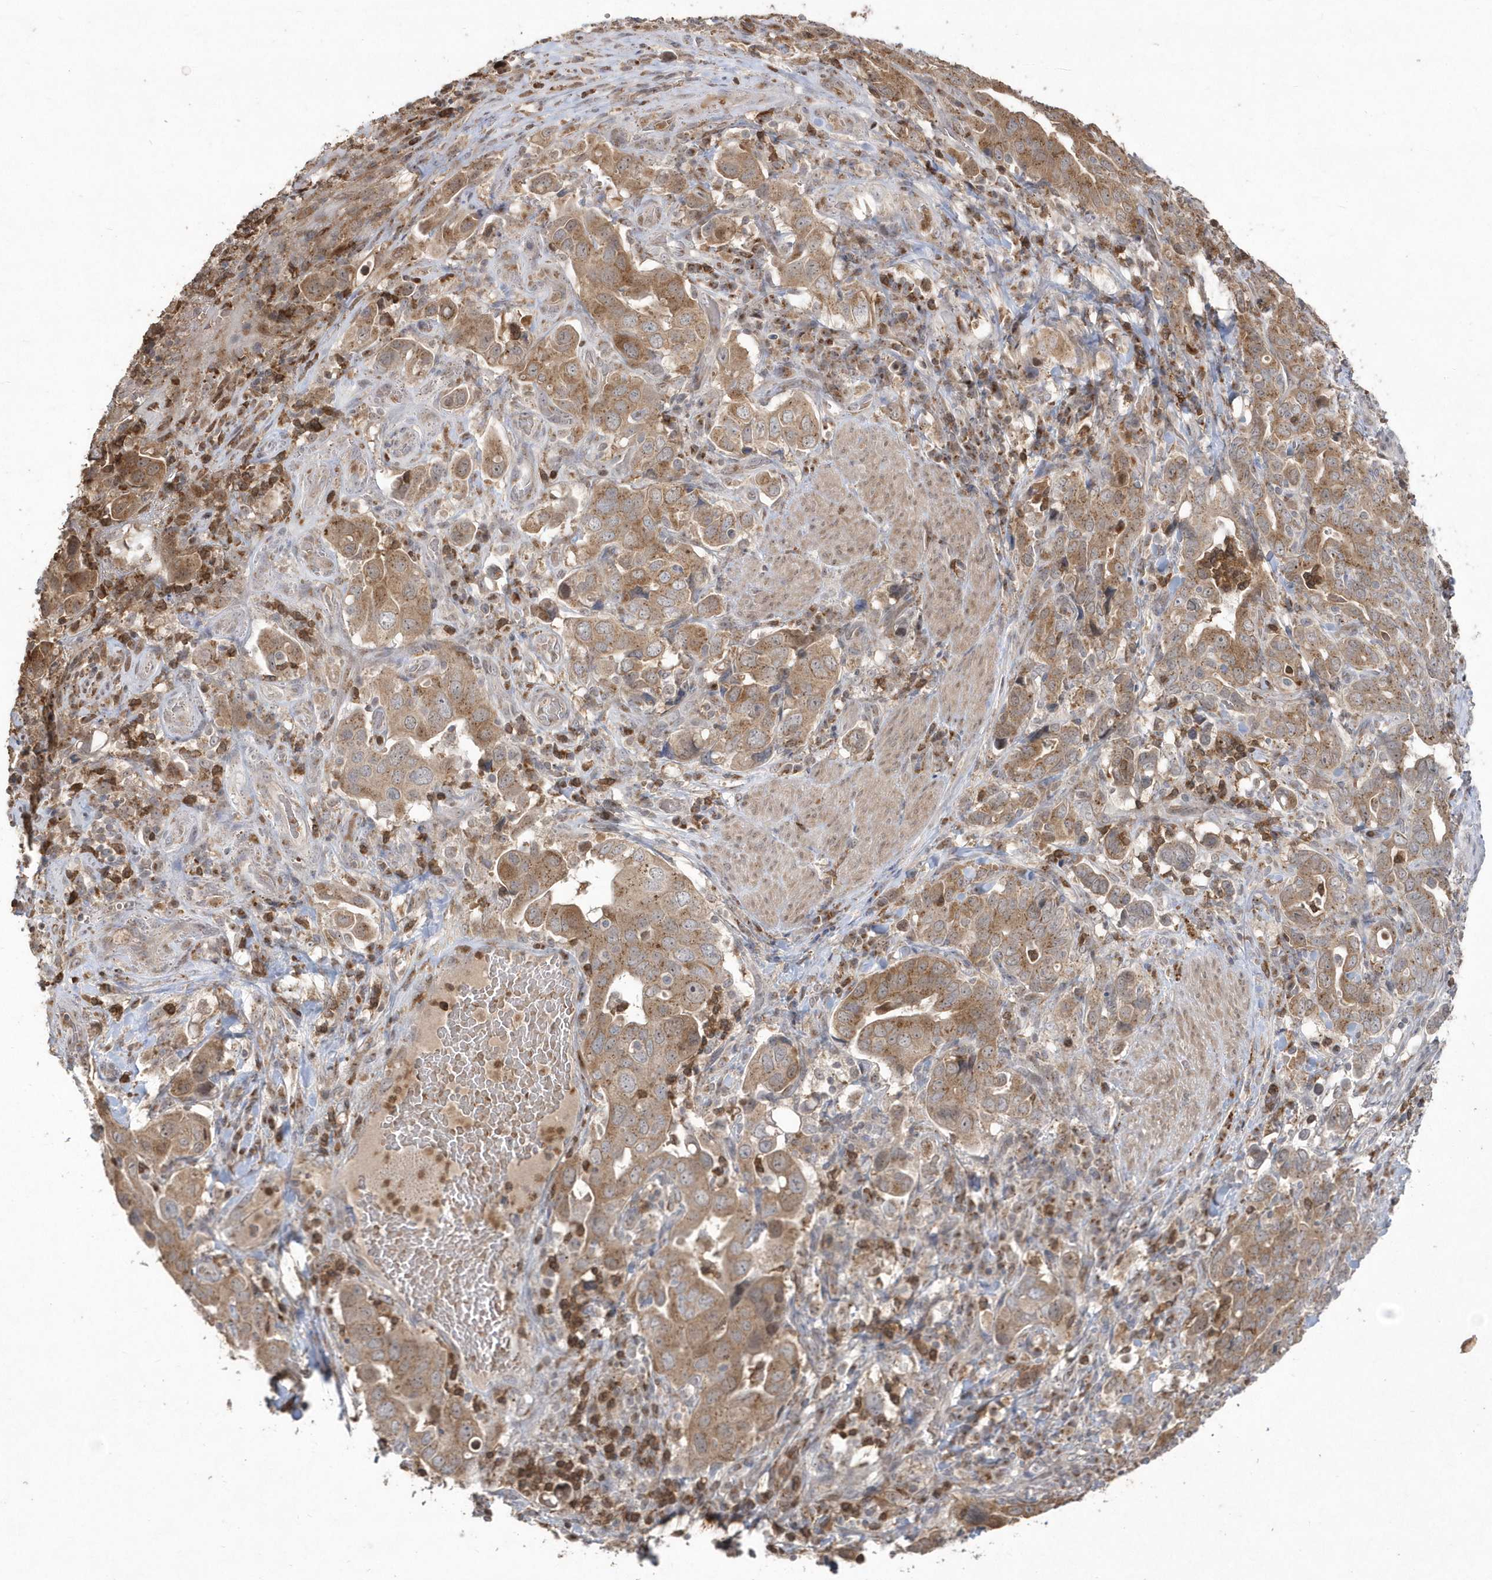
{"staining": {"intensity": "moderate", "quantity": ">75%", "location": "cytoplasmic/membranous"}, "tissue": "stomach cancer", "cell_type": "Tumor cells", "image_type": "cancer", "snomed": [{"axis": "morphology", "description": "Adenocarcinoma, NOS"}, {"axis": "topography", "description": "Stomach, upper"}], "caption": "The photomicrograph reveals a brown stain indicating the presence of a protein in the cytoplasmic/membranous of tumor cells in stomach cancer (adenocarcinoma).", "gene": "GEMIN6", "patient": {"sex": "male", "age": 62}}